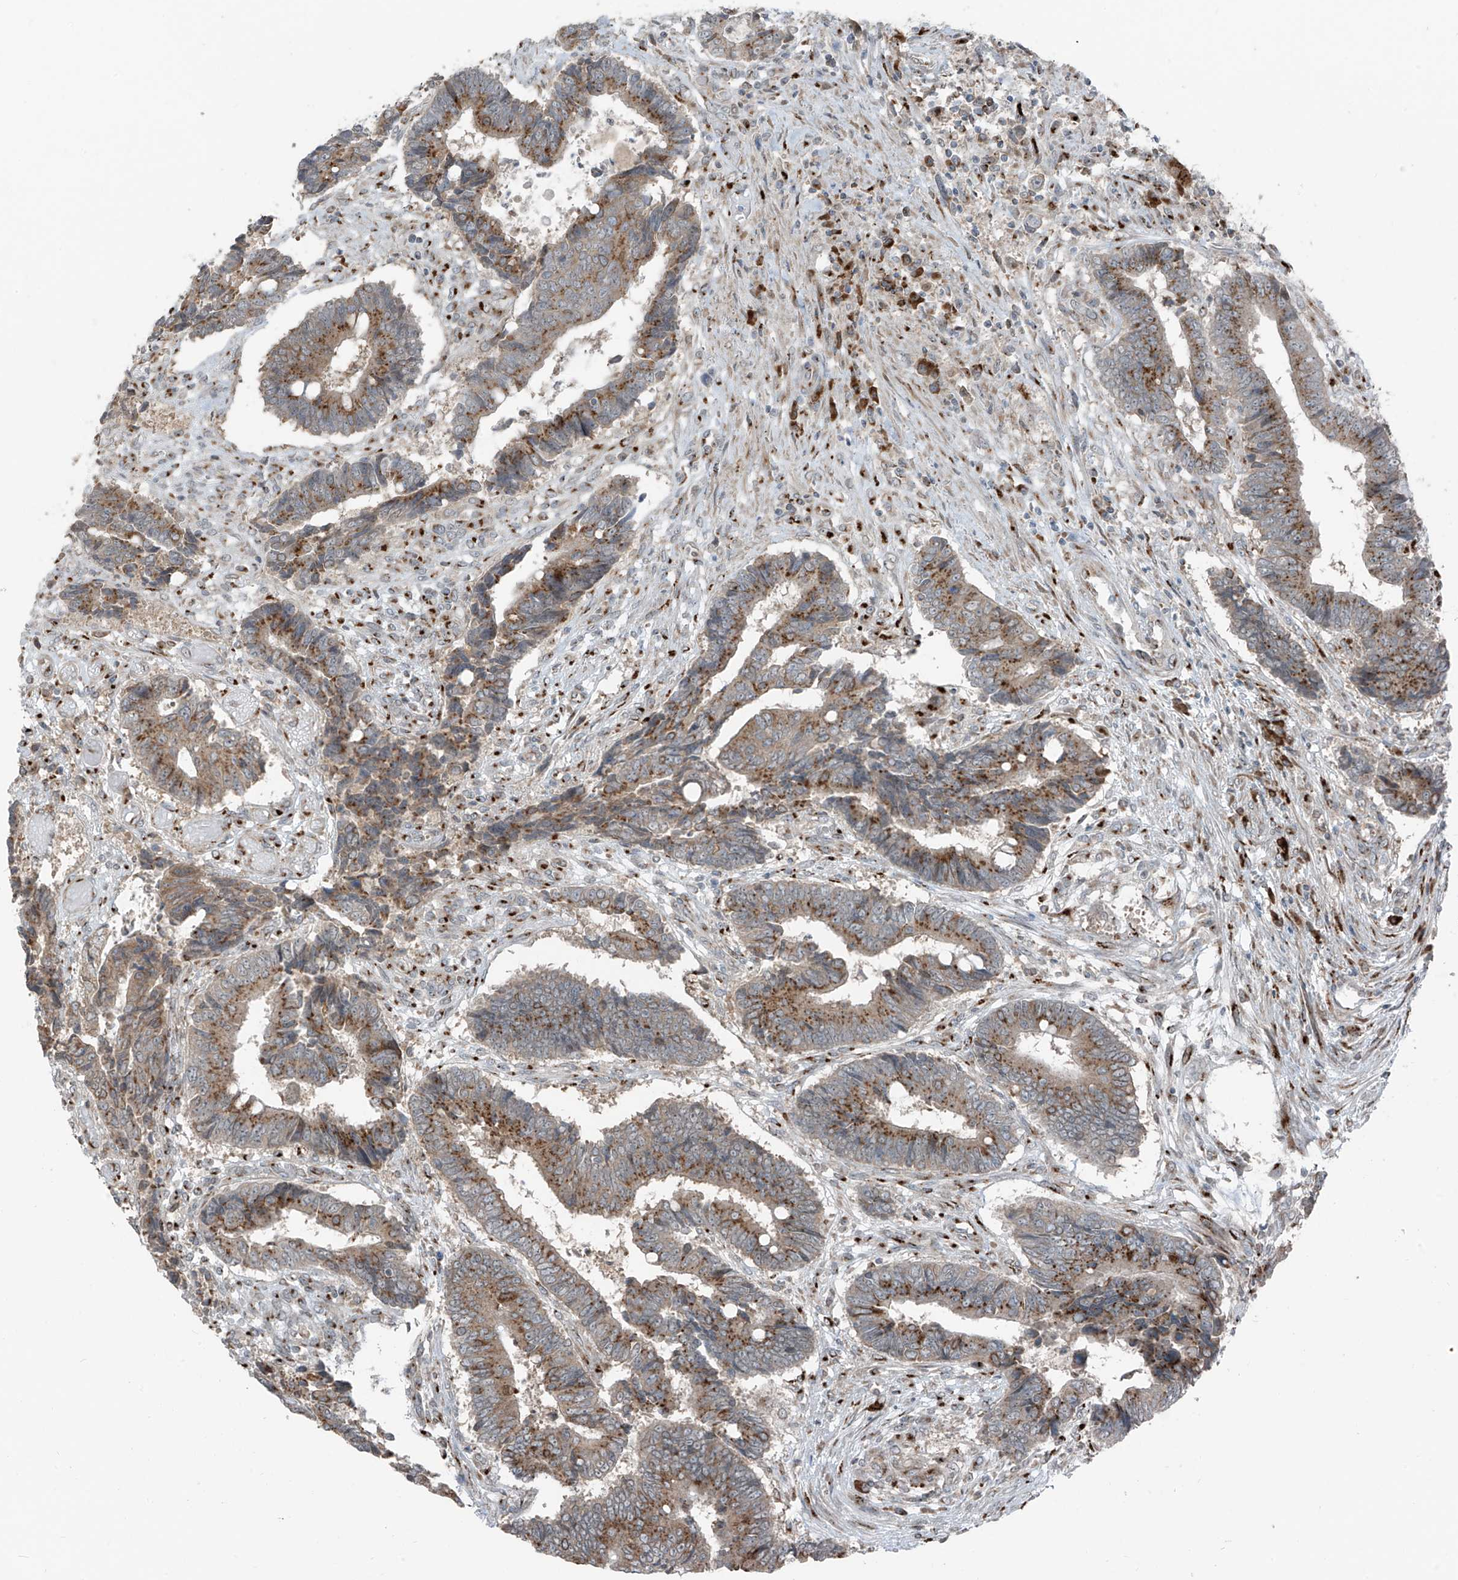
{"staining": {"intensity": "moderate", "quantity": ">75%", "location": "cytoplasmic/membranous"}, "tissue": "colorectal cancer", "cell_type": "Tumor cells", "image_type": "cancer", "snomed": [{"axis": "morphology", "description": "Adenocarcinoma, NOS"}, {"axis": "topography", "description": "Rectum"}], "caption": "Immunohistochemical staining of human colorectal adenocarcinoma reveals medium levels of moderate cytoplasmic/membranous staining in approximately >75% of tumor cells.", "gene": "ERLEC1", "patient": {"sex": "male", "age": 84}}